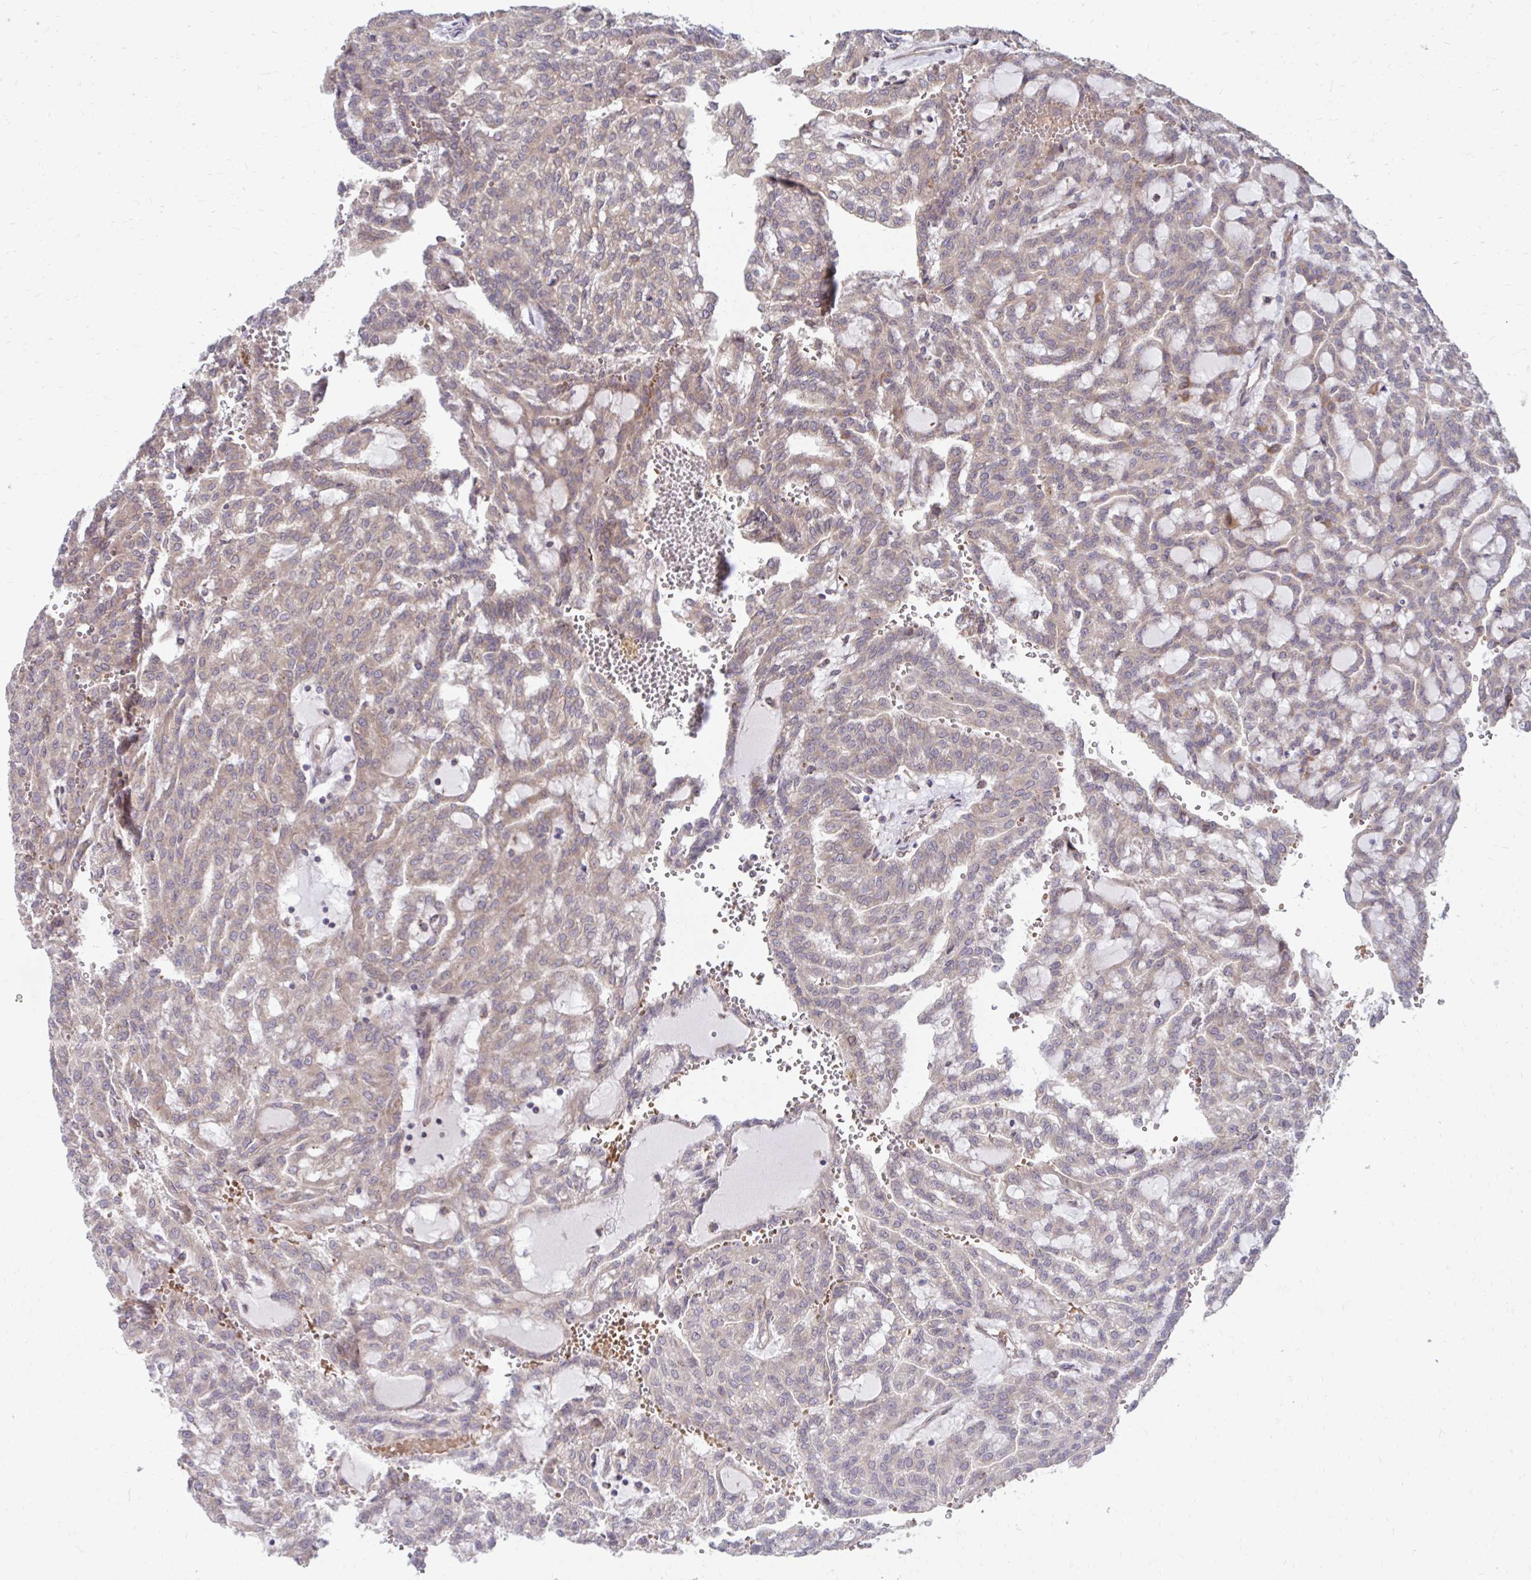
{"staining": {"intensity": "weak", "quantity": "25%-75%", "location": "cytoplasmic/membranous"}, "tissue": "renal cancer", "cell_type": "Tumor cells", "image_type": "cancer", "snomed": [{"axis": "morphology", "description": "Adenocarcinoma, NOS"}, {"axis": "topography", "description": "Kidney"}], "caption": "A brown stain highlights weak cytoplasmic/membranous expression of a protein in human renal cancer (adenocarcinoma) tumor cells.", "gene": "ITPR2", "patient": {"sex": "male", "age": 63}}